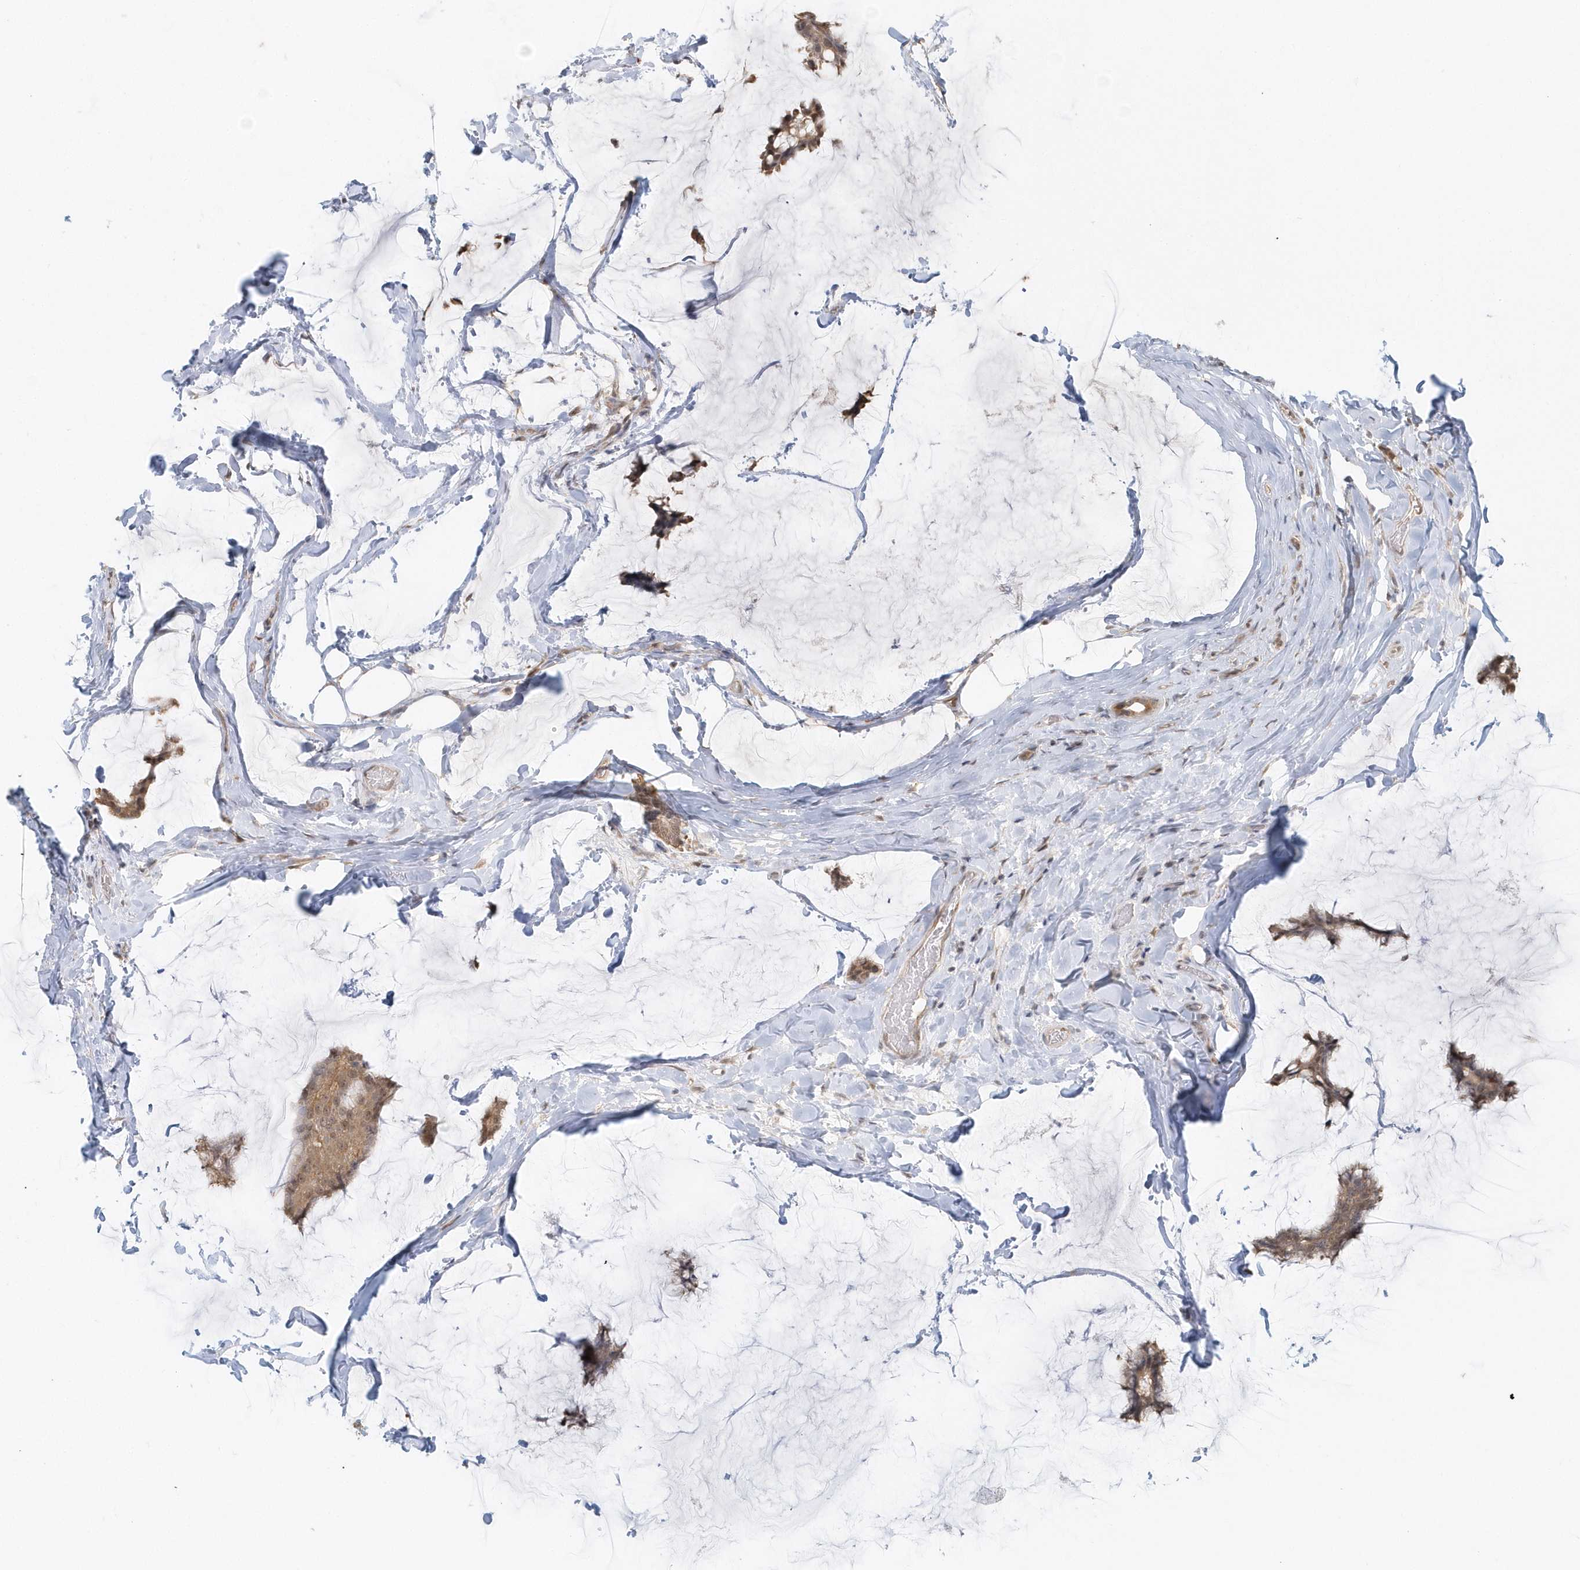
{"staining": {"intensity": "weak", "quantity": ">75%", "location": "cytoplasmic/membranous,nuclear"}, "tissue": "breast cancer", "cell_type": "Tumor cells", "image_type": "cancer", "snomed": [{"axis": "morphology", "description": "Duct carcinoma"}, {"axis": "topography", "description": "Breast"}], "caption": "Breast cancer (intraductal carcinoma) stained with a brown dye demonstrates weak cytoplasmic/membranous and nuclear positive expression in about >75% of tumor cells.", "gene": "PSMD6", "patient": {"sex": "female", "age": 93}}